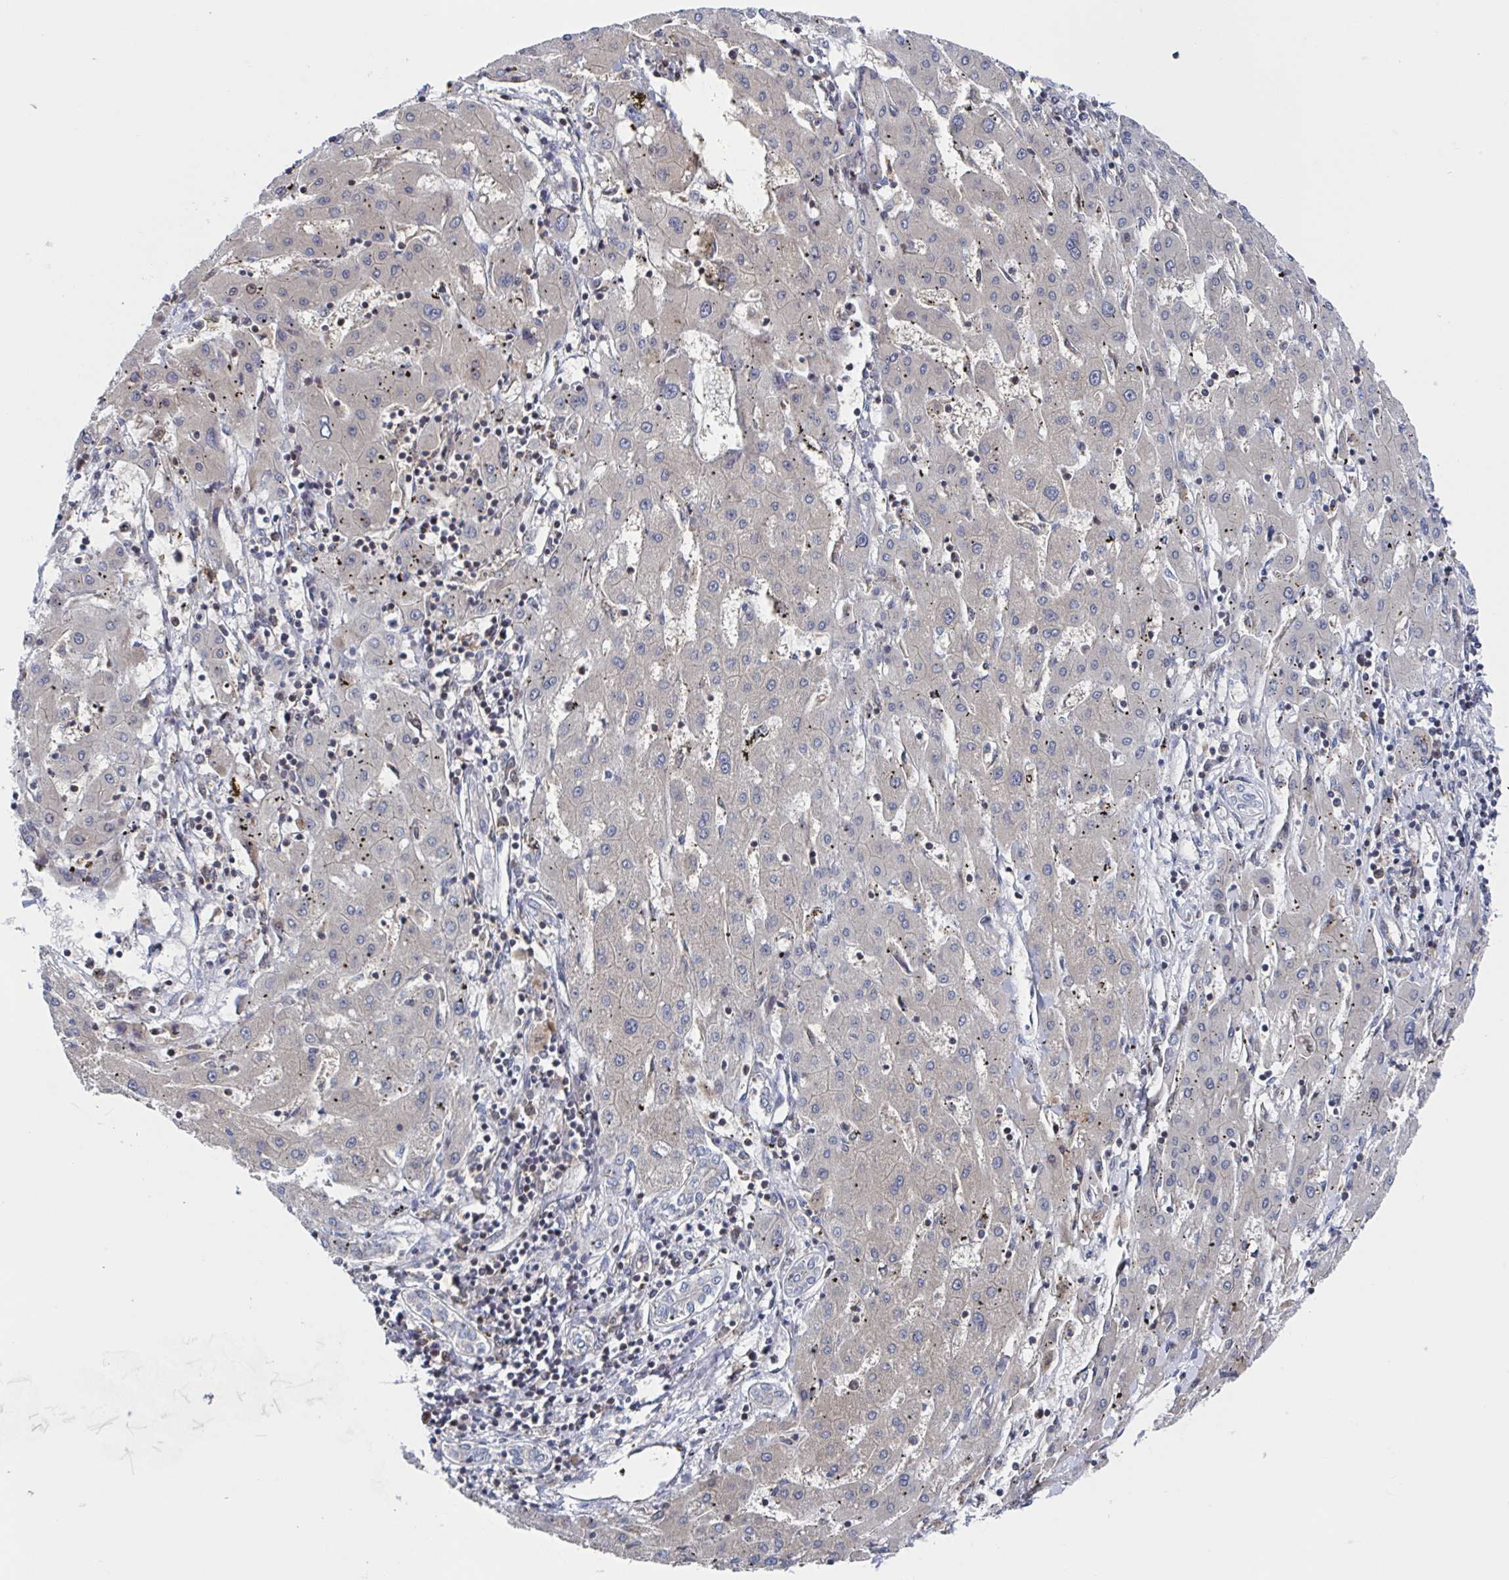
{"staining": {"intensity": "negative", "quantity": "none", "location": "none"}, "tissue": "liver cancer", "cell_type": "Tumor cells", "image_type": "cancer", "snomed": [{"axis": "morphology", "description": "Carcinoma, Hepatocellular, NOS"}, {"axis": "topography", "description": "Liver"}], "caption": "The immunohistochemistry image has no significant expression in tumor cells of liver cancer tissue.", "gene": "DHRS12", "patient": {"sex": "male", "age": 72}}